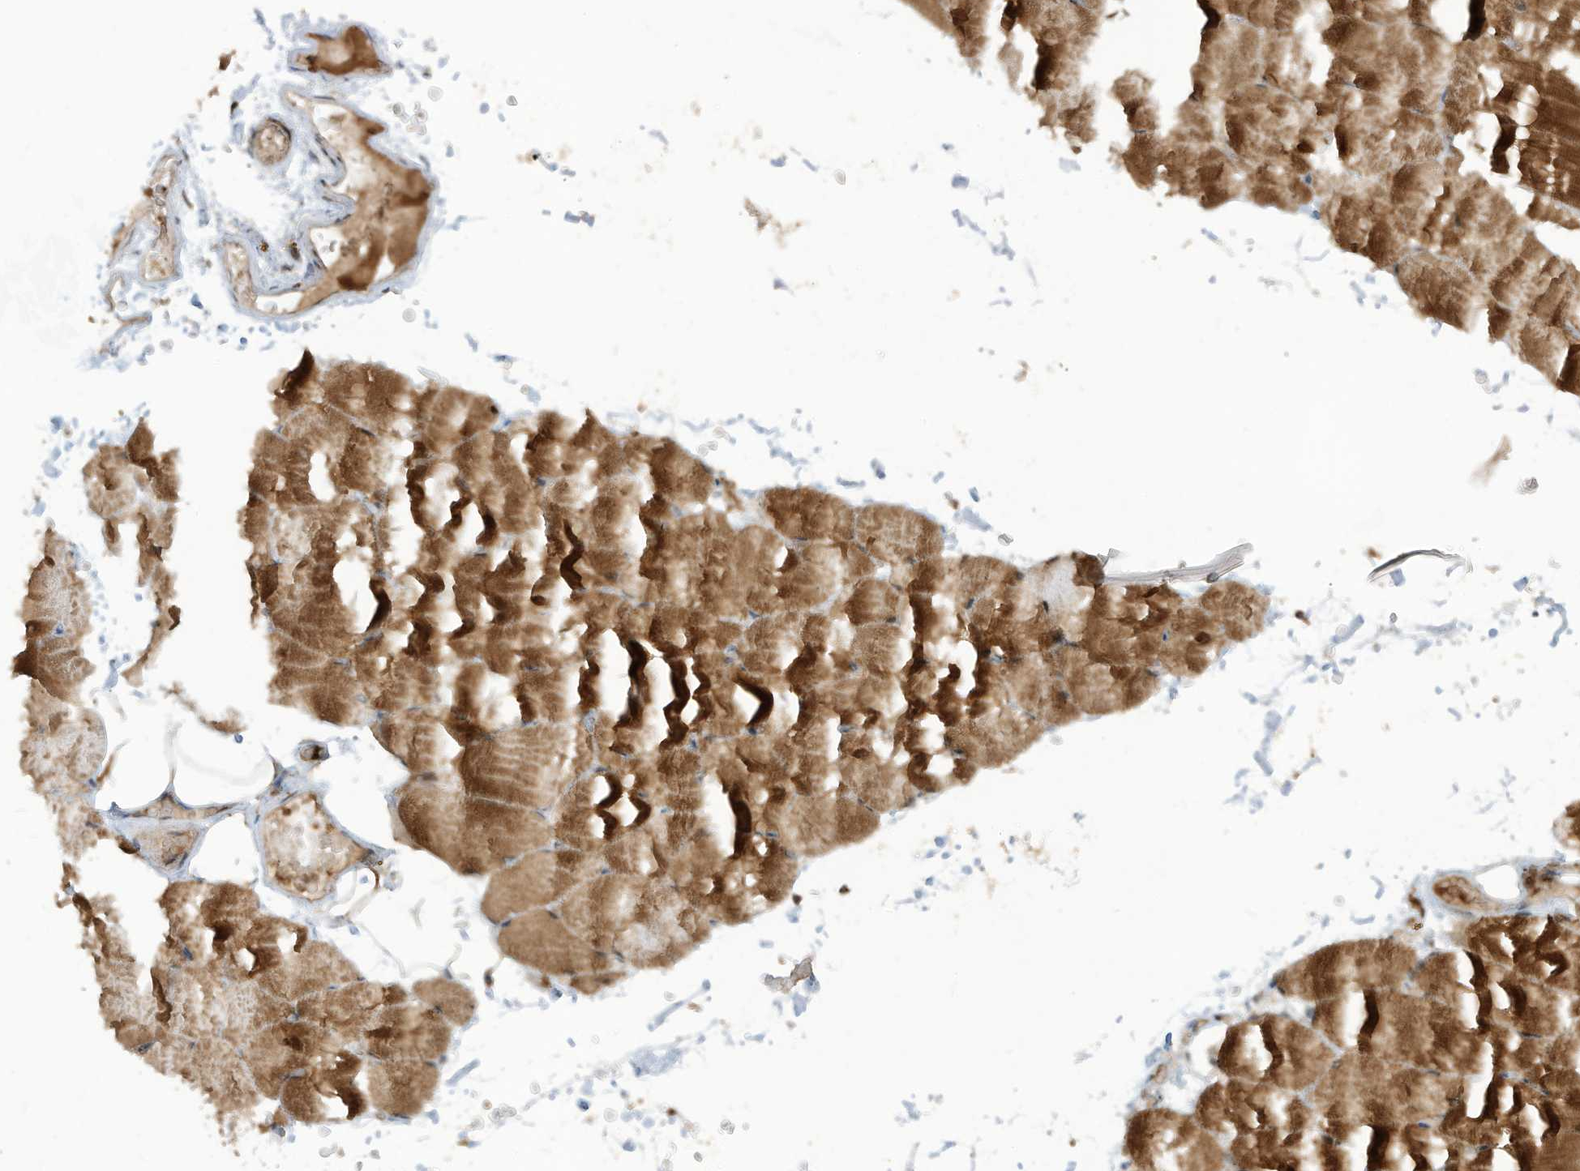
{"staining": {"intensity": "moderate", "quantity": "25%-75%", "location": "cytoplasmic/membranous"}, "tissue": "skeletal muscle", "cell_type": "Myocytes", "image_type": "normal", "snomed": [{"axis": "morphology", "description": "Normal tissue, NOS"}, {"axis": "topography", "description": "Skeletal muscle"}, {"axis": "topography", "description": "Parathyroid gland"}], "caption": "A micrograph of skeletal muscle stained for a protein exhibits moderate cytoplasmic/membranous brown staining in myocytes. (DAB (3,3'-diaminobenzidine) IHC, brown staining for protein, blue staining for nuclei).", "gene": "CARF", "patient": {"sex": "female", "age": 37}}